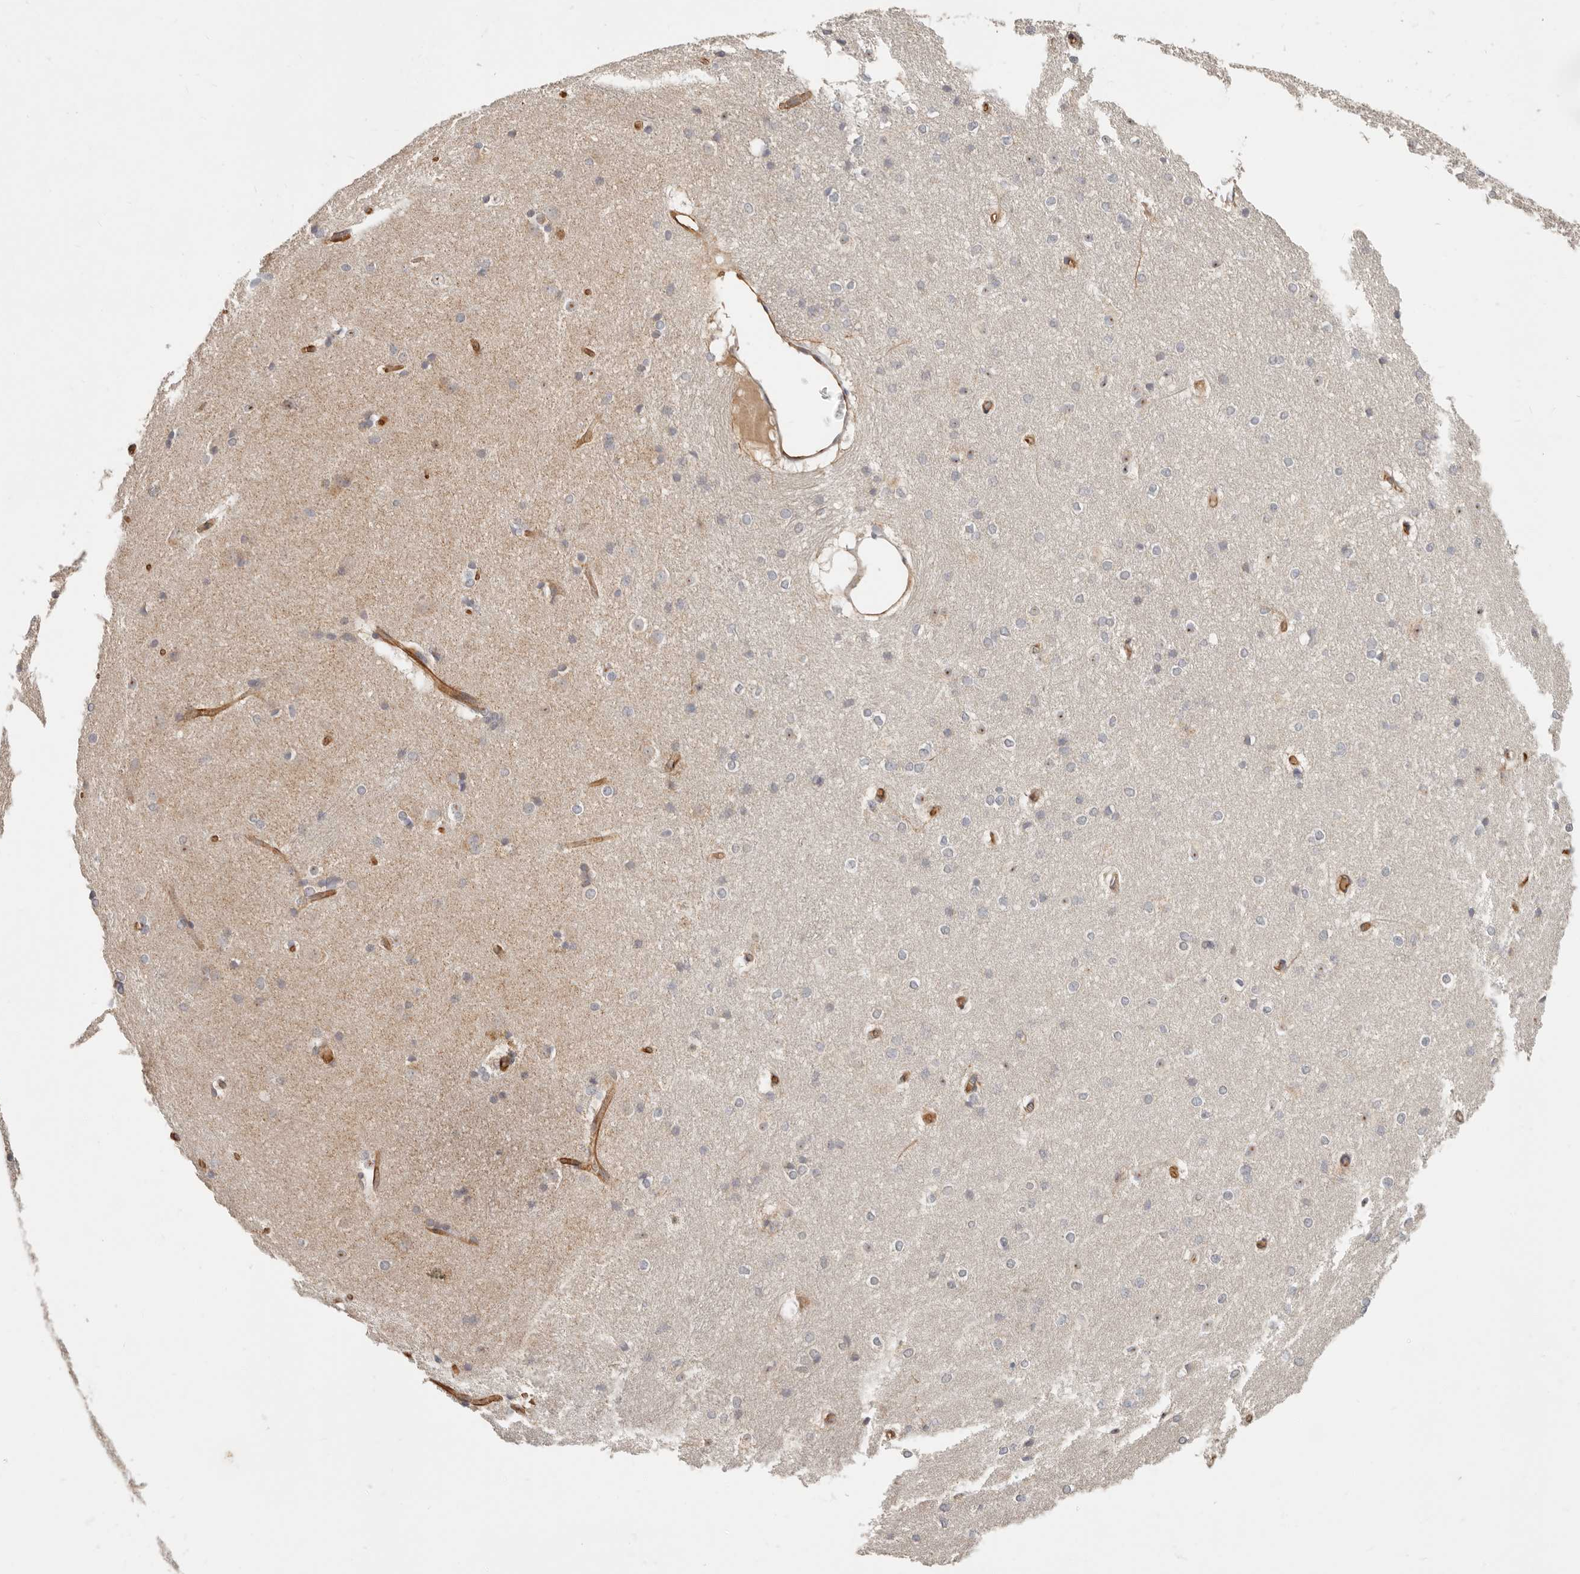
{"staining": {"intensity": "negative", "quantity": "none", "location": "none"}, "tissue": "caudate", "cell_type": "Glial cells", "image_type": "normal", "snomed": [{"axis": "morphology", "description": "Normal tissue, NOS"}, {"axis": "topography", "description": "Lateral ventricle wall"}], "caption": "High magnification brightfield microscopy of unremarkable caudate stained with DAB (3,3'-diaminobenzidine) (brown) and counterstained with hematoxylin (blue): glial cells show no significant expression. (IHC, brightfield microscopy, high magnification).", "gene": "SPRING1", "patient": {"sex": "female", "age": 19}}